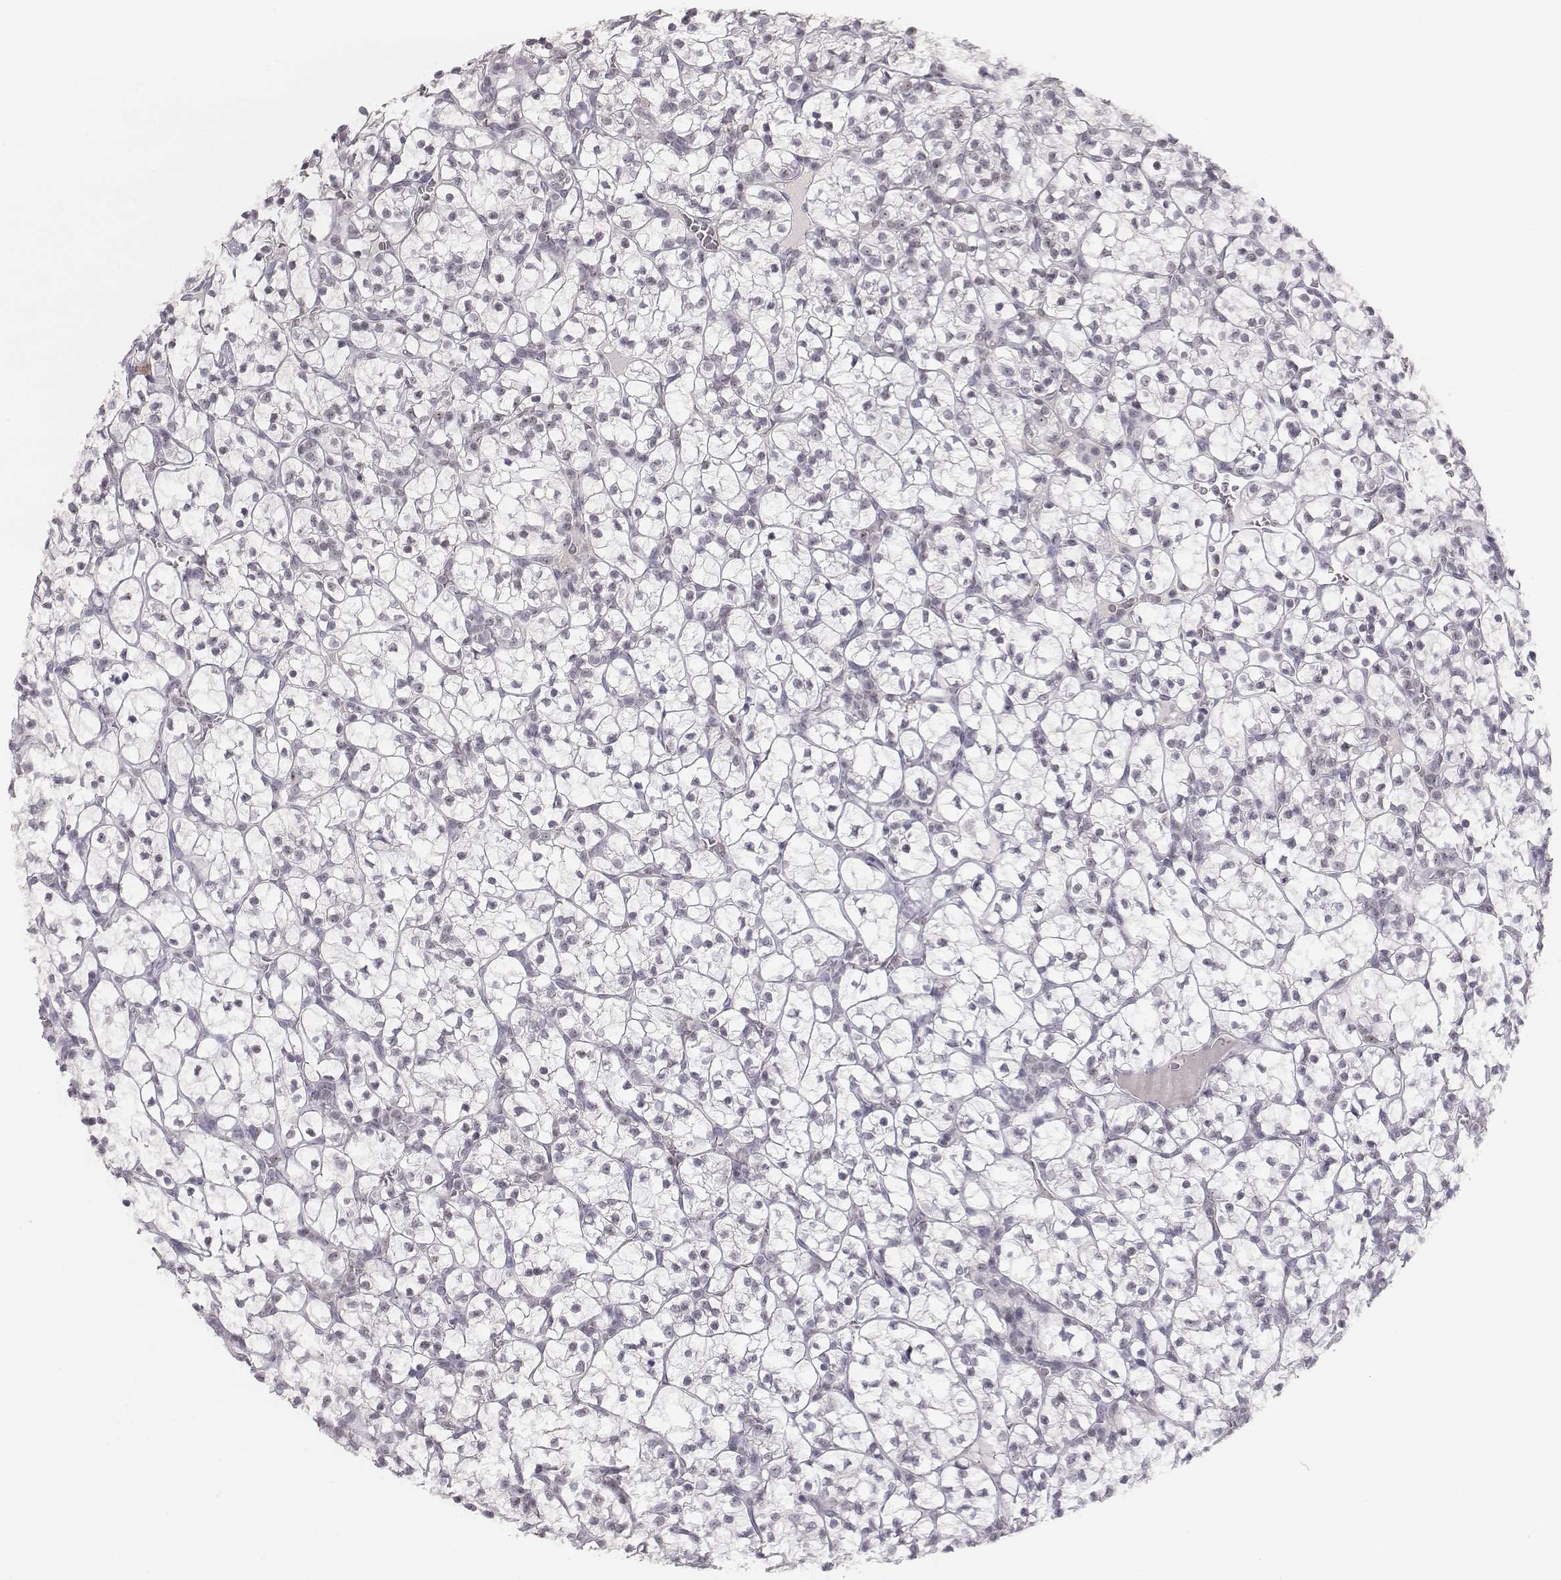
{"staining": {"intensity": "negative", "quantity": "none", "location": "none"}, "tissue": "renal cancer", "cell_type": "Tumor cells", "image_type": "cancer", "snomed": [{"axis": "morphology", "description": "Adenocarcinoma, NOS"}, {"axis": "topography", "description": "Kidney"}], "caption": "Immunohistochemical staining of human renal adenocarcinoma displays no significant staining in tumor cells.", "gene": "NIFK", "patient": {"sex": "female", "age": 89}}